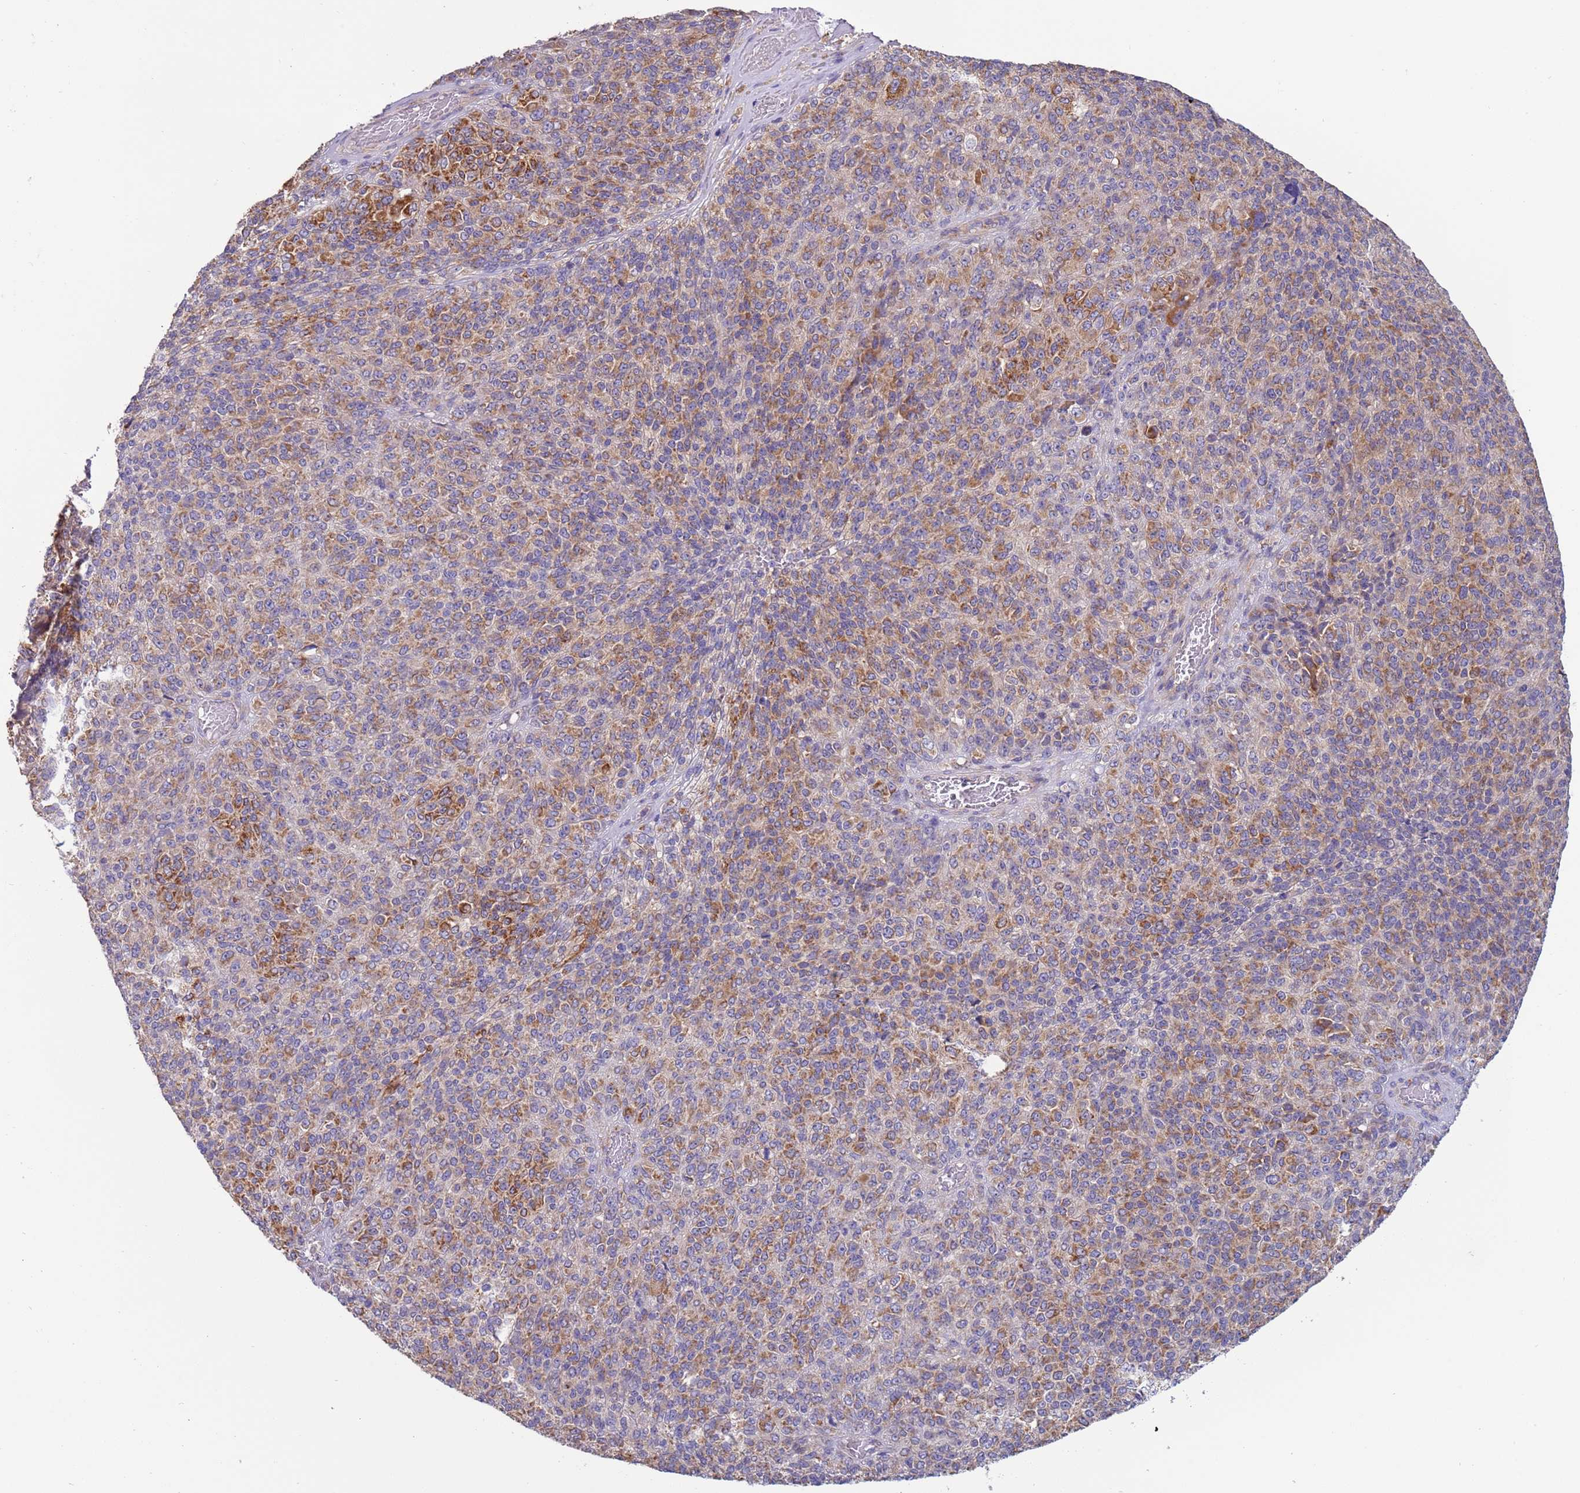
{"staining": {"intensity": "moderate", "quantity": ">75%", "location": "cytoplasmic/membranous"}, "tissue": "melanoma", "cell_type": "Tumor cells", "image_type": "cancer", "snomed": [{"axis": "morphology", "description": "Malignant melanoma, Metastatic site"}, {"axis": "topography", "description": "Brain"}], "caption": "Brown immunohistochemical staining in human melanoma reveals moderate cytoplasmic/membranous expression in about >75% of tumor cells.", "gene": "UQCRQ", "patient": {"sex": "female", "age": 56}}